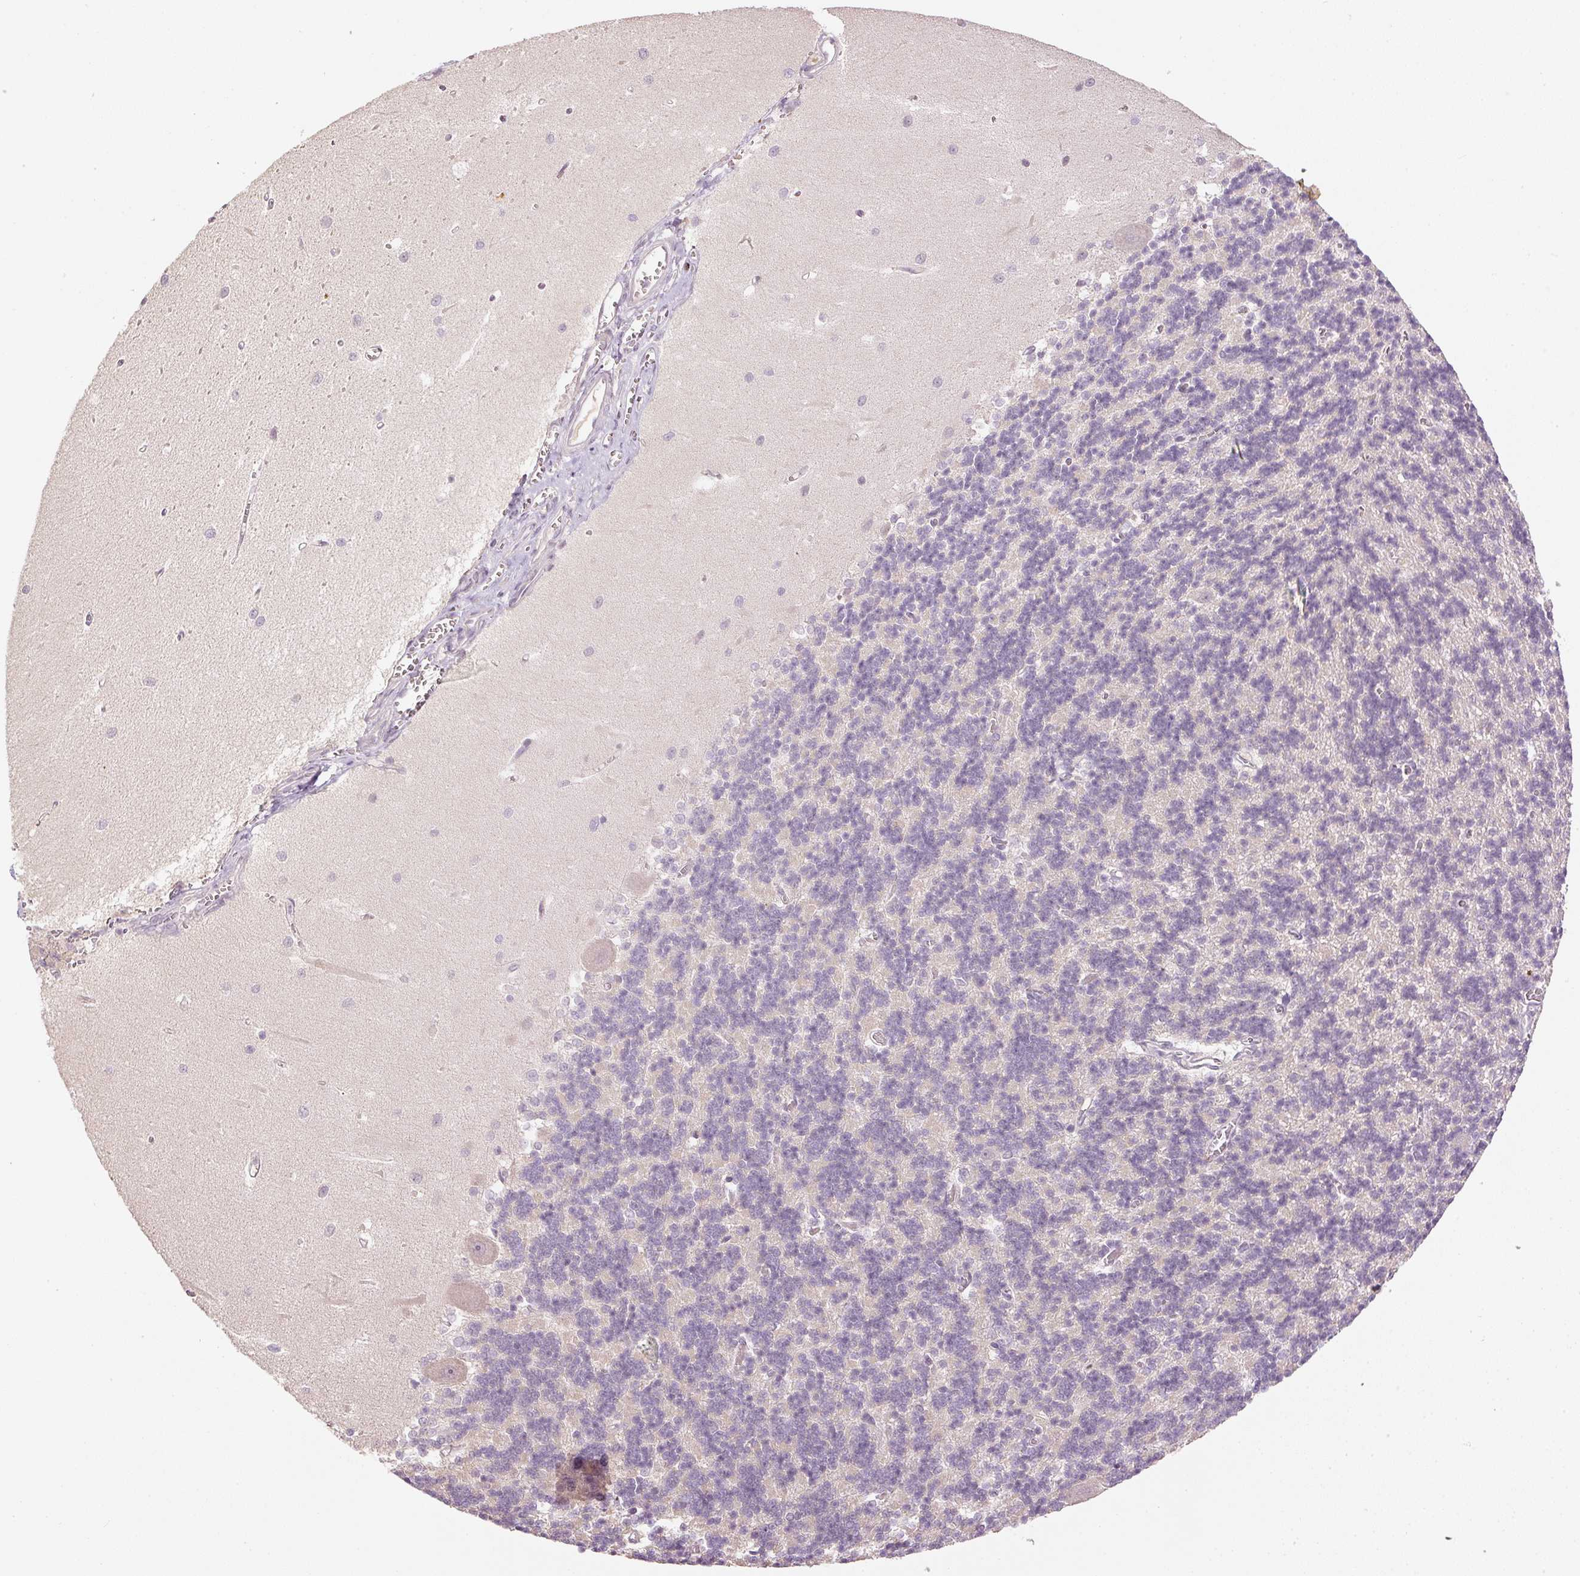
{"staining": {"intensity": "weak", "quantity": "<25%", "location": "cytoplasmic/membranous"}, "tissue": "cerebellum", "cell_type": "Cells in granular layer", "image_type": "normal", "snomed": [{"axis": "morphology", "description": "Normal tissue, NOS"}, {"axis": "topography", "description": "Cerebellum"}], "caption": "DAB (3,3'-diaminobenzidine) immunohistochemical staining of normal human cerebellum reveals no significant positivity in cells in granular layer. (DAB (3,3'-diaminobenzidine) immunohistochemistry visualized using brightfield microscopy, high magnification).", "gene": "GZMA", "patient": {"sex": "male", "age": 37}}